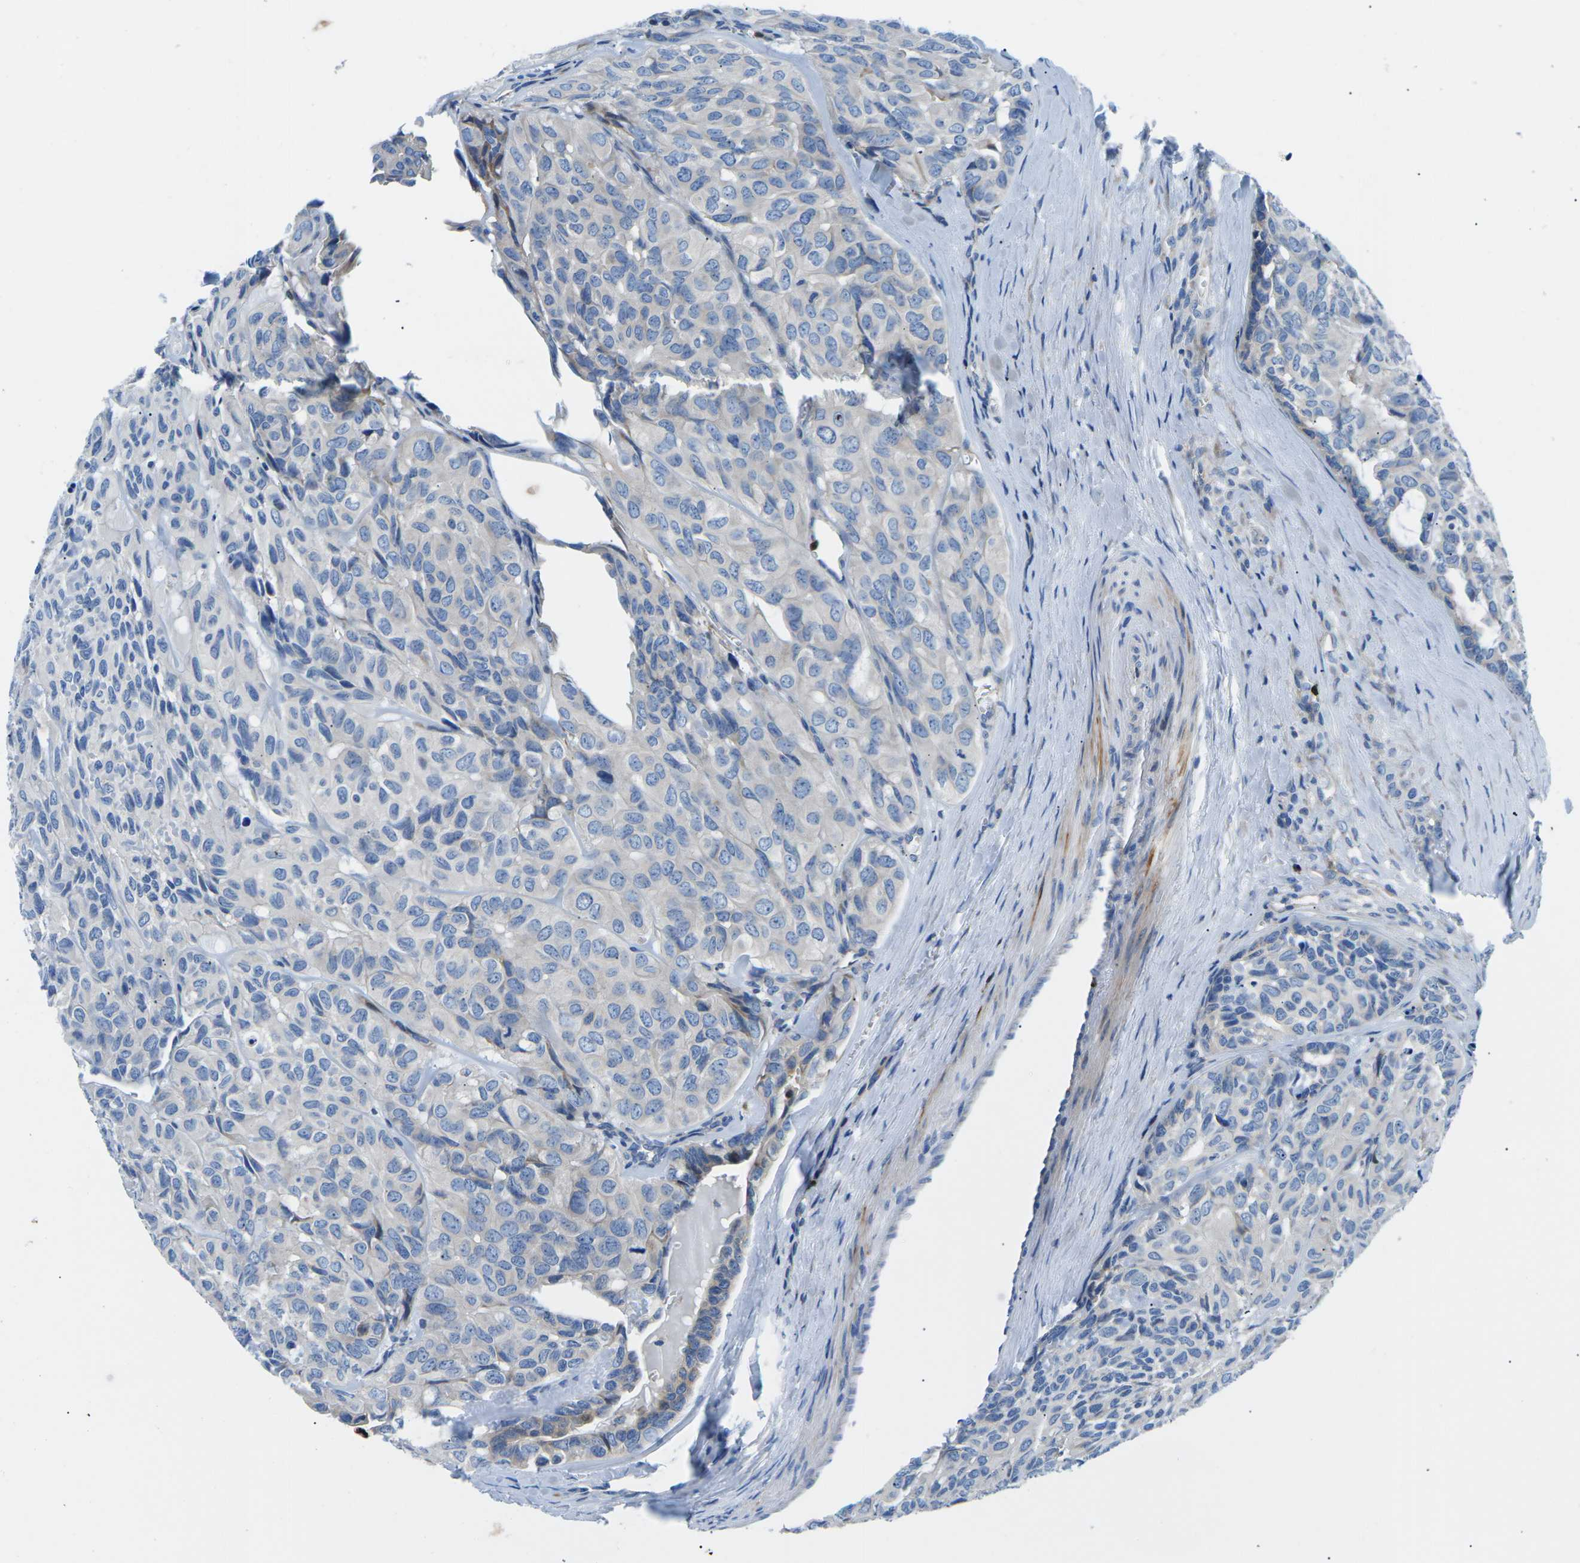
{"staining": {"intensity": "negative", "quantity": "none", "location": "none"}, "tissue": "head and neck cancer", "cell_type": "Tumor cells", "image_type": "cancer", "snomed": [{"axis": "morphology", "description": "Adenocarcinoma, NOS"}, {"axis": "topography", "description": "Salivary gland, NOS"}, {"axis": "topography", "description": "Head-Neck"}], "caption": "This photomicrograph is of head and neck adenocarcinoma stained with IHC to label a protein in brown with the nuclei are counter-stained blue. There is no positivity in tumor cells. (DAB immunohistochemistry (IHC) with hematoxylin counter stain).", "gene": "MC4R", "patient": {"sex": "female", "age": 76}}